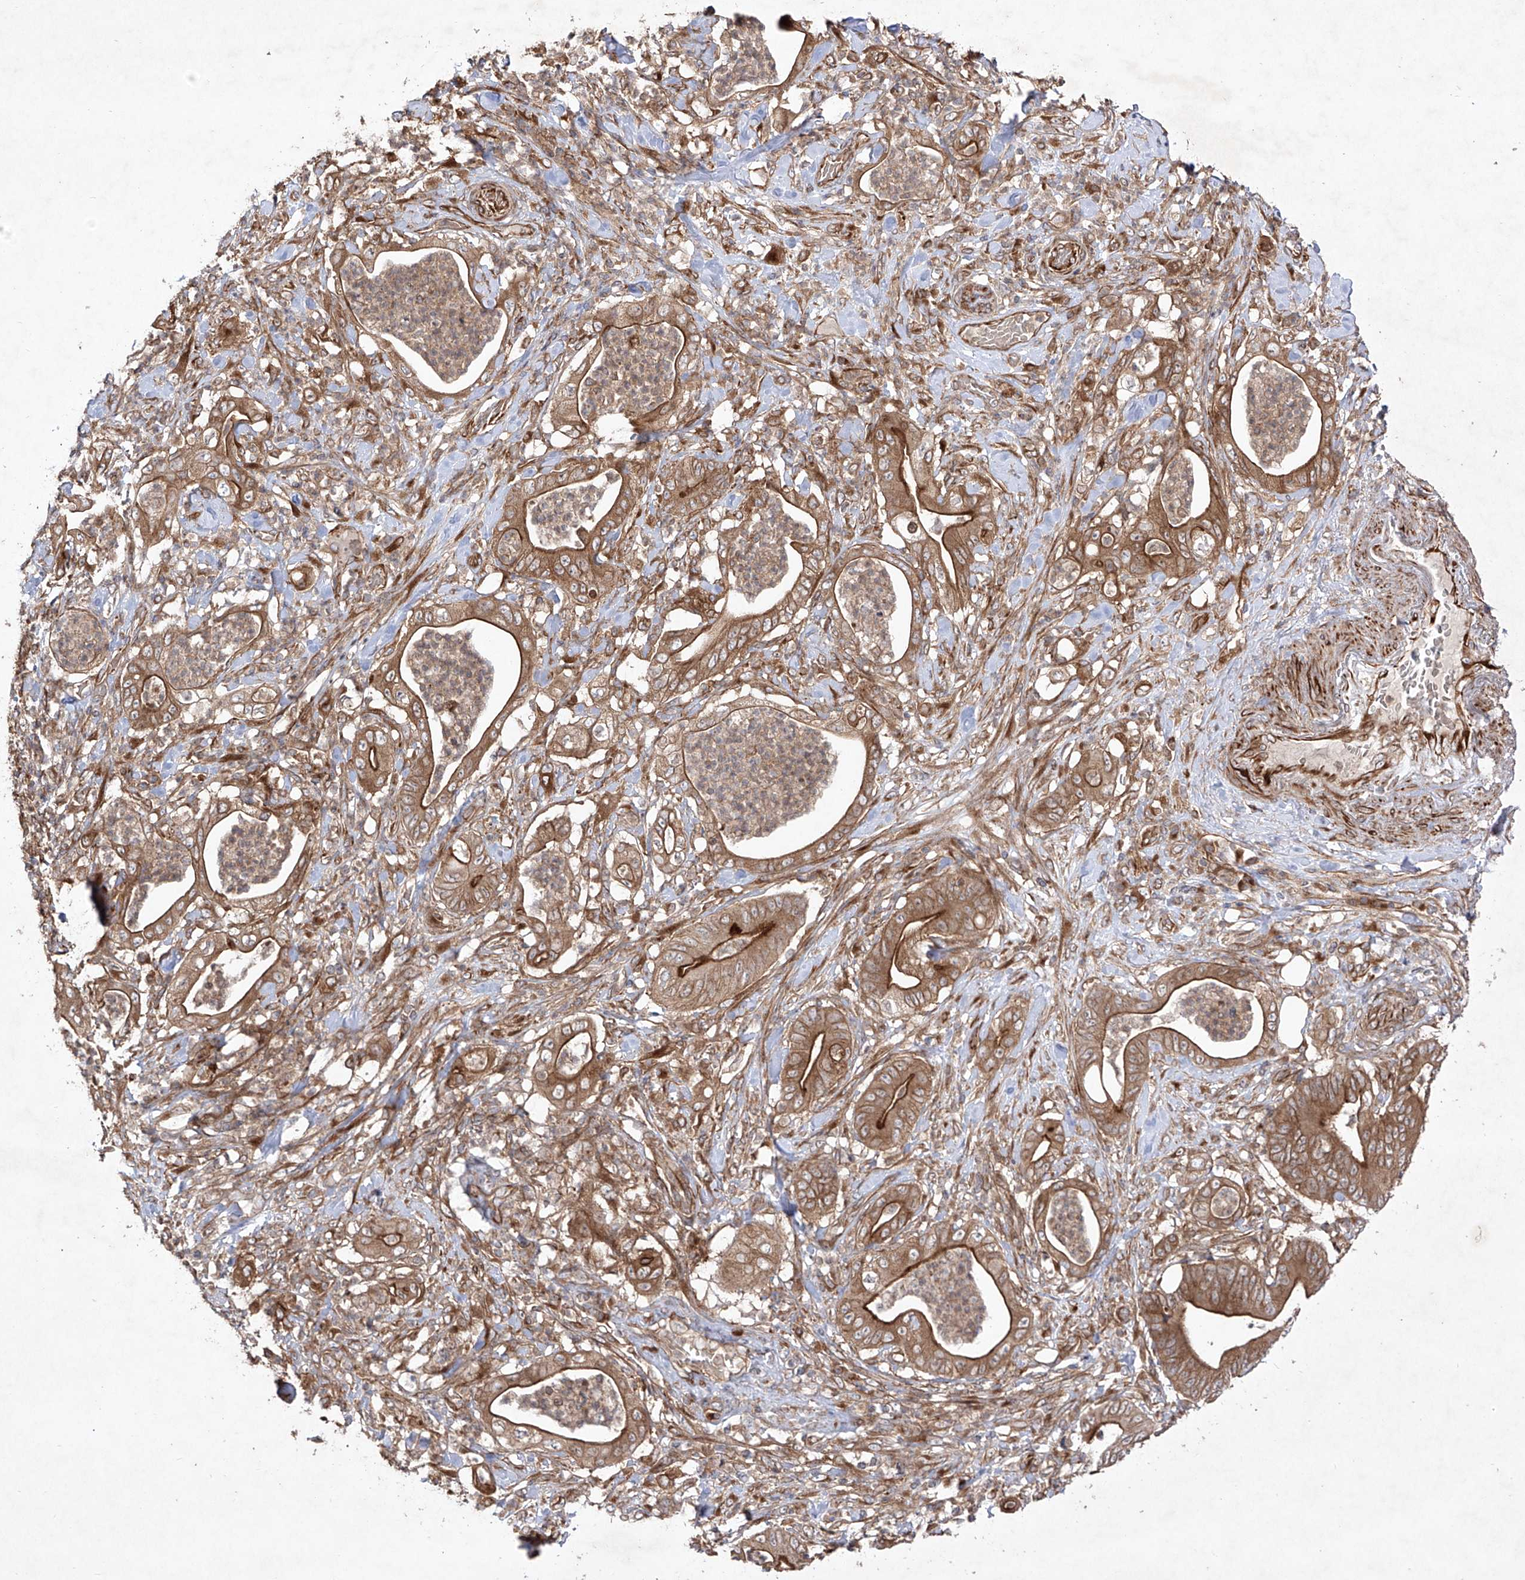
{"staining": {"intensity": "moderate", "quantity": ">75%", "location": "cytoplasmic/membranous"}, "tissue": "stomach cancer", "cell_type": "Tumor cells", "image_type": "cancer", "snomed": [{"axis": "morphology", "description": "Adenocarcinoma, NOS"}, {"axis": "topography", "description": "Stomach"}], "caption": "Tumor cells show medium levels of moderate cytoplasmic/membranous positivity in approximately >75% of cells in human stomach cancer (adenocarcinoma).", "gene": "YKT6", "patient": {"sex": "female", "age": 73}}